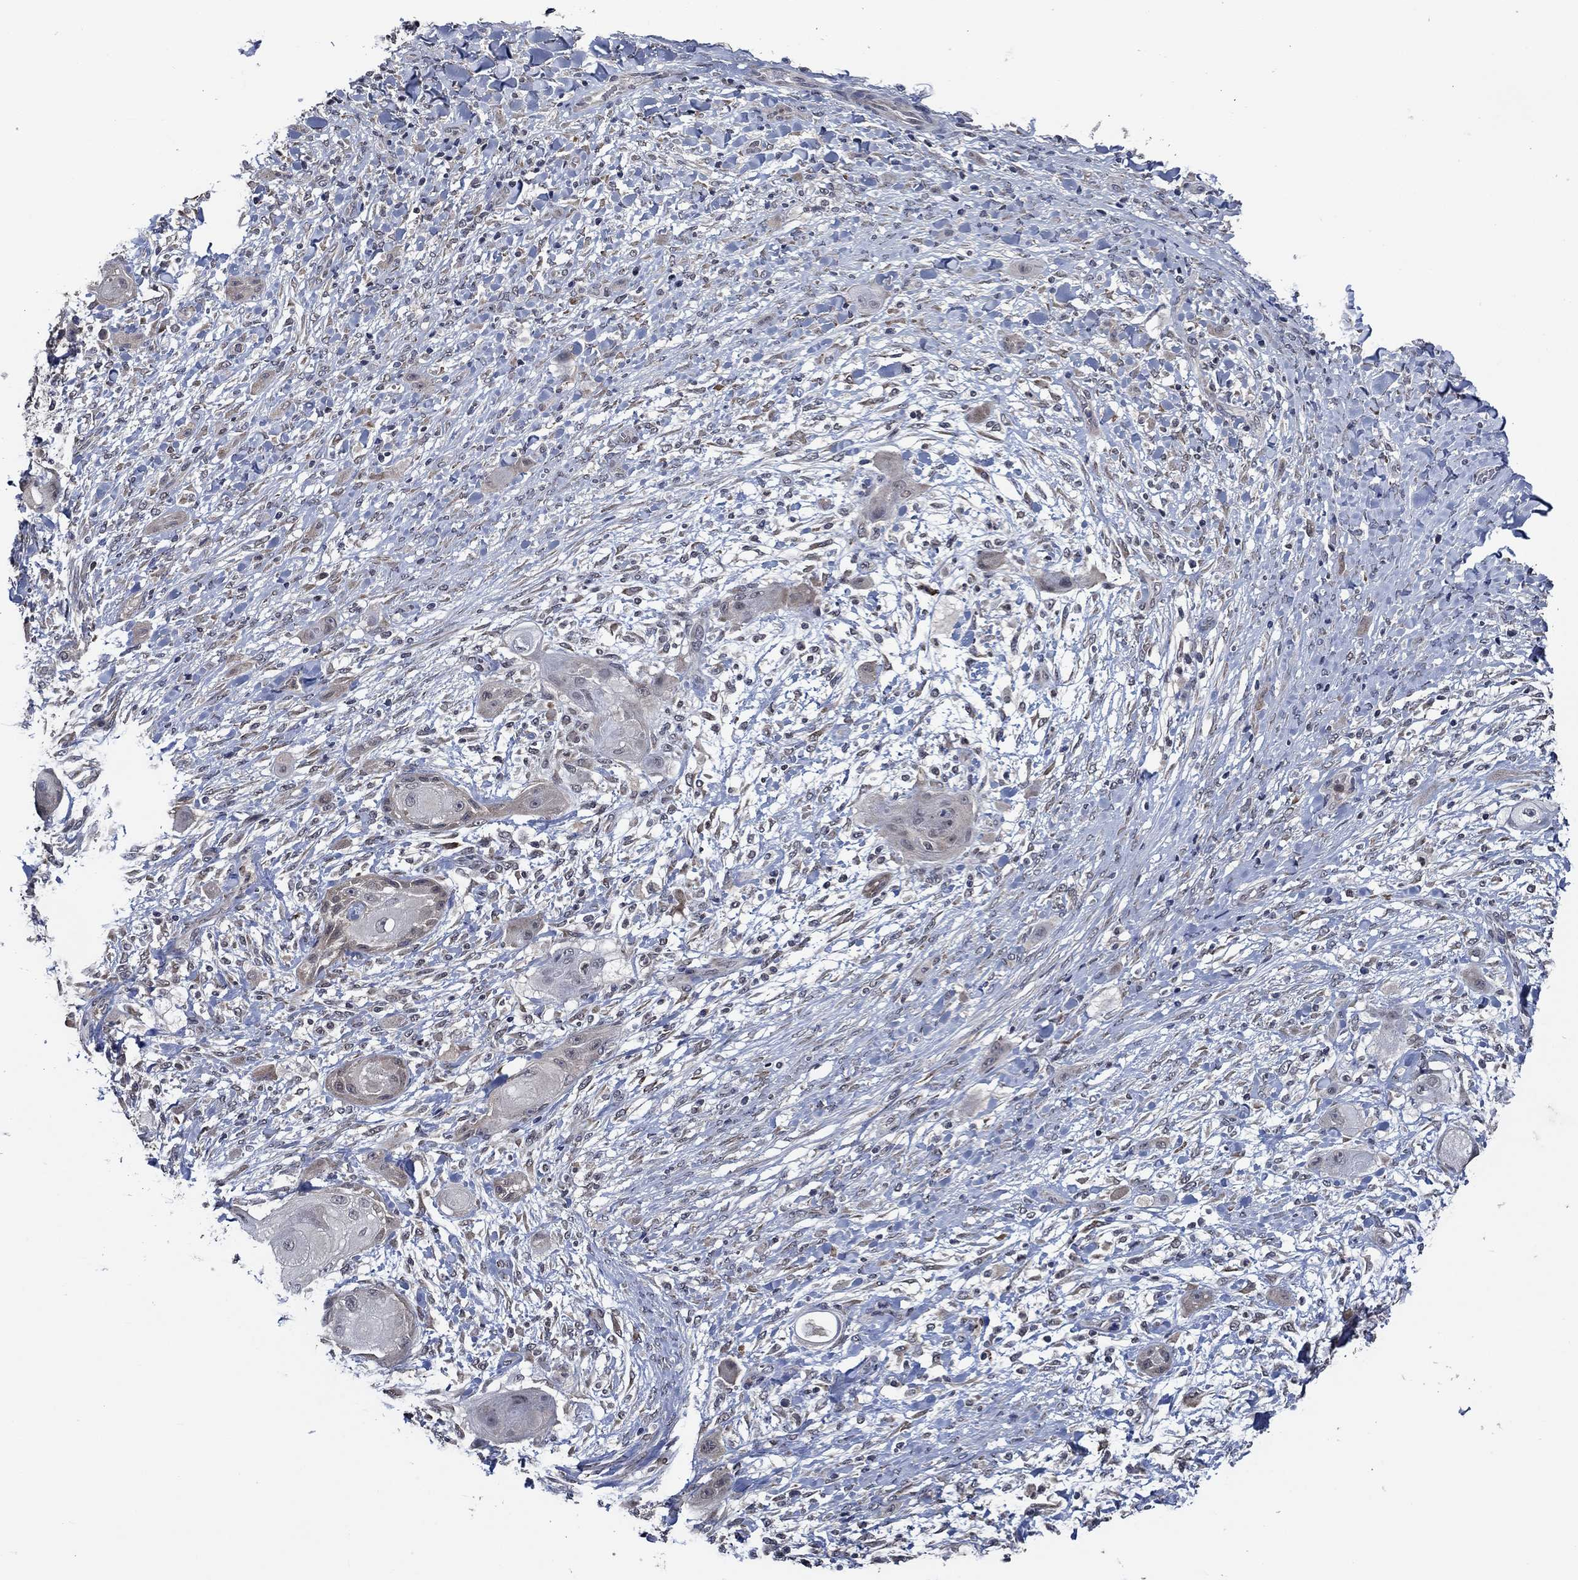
{"staining": {"intensity": "weak", "quantity": "25%-75%", "location": "cytoplasmic/membranous"}, "tissue": "skin cancer", "cell_type": "Tumor cells", "image_type": "cancer", "snomed": [{"axis": "morphology", "description": "Squamous cell carcinoma, NOS"}, {"axis": "topography", "description": "Skin"}], "caption": "Brown immunohistochemical staining in human skin squamous cell carcinoma shows weak cytoplasmic/membranous positivity in about 25%-75% of tumor cells.", "gene": "DACT1", "patient": {"sex": "male", "age": 62}}